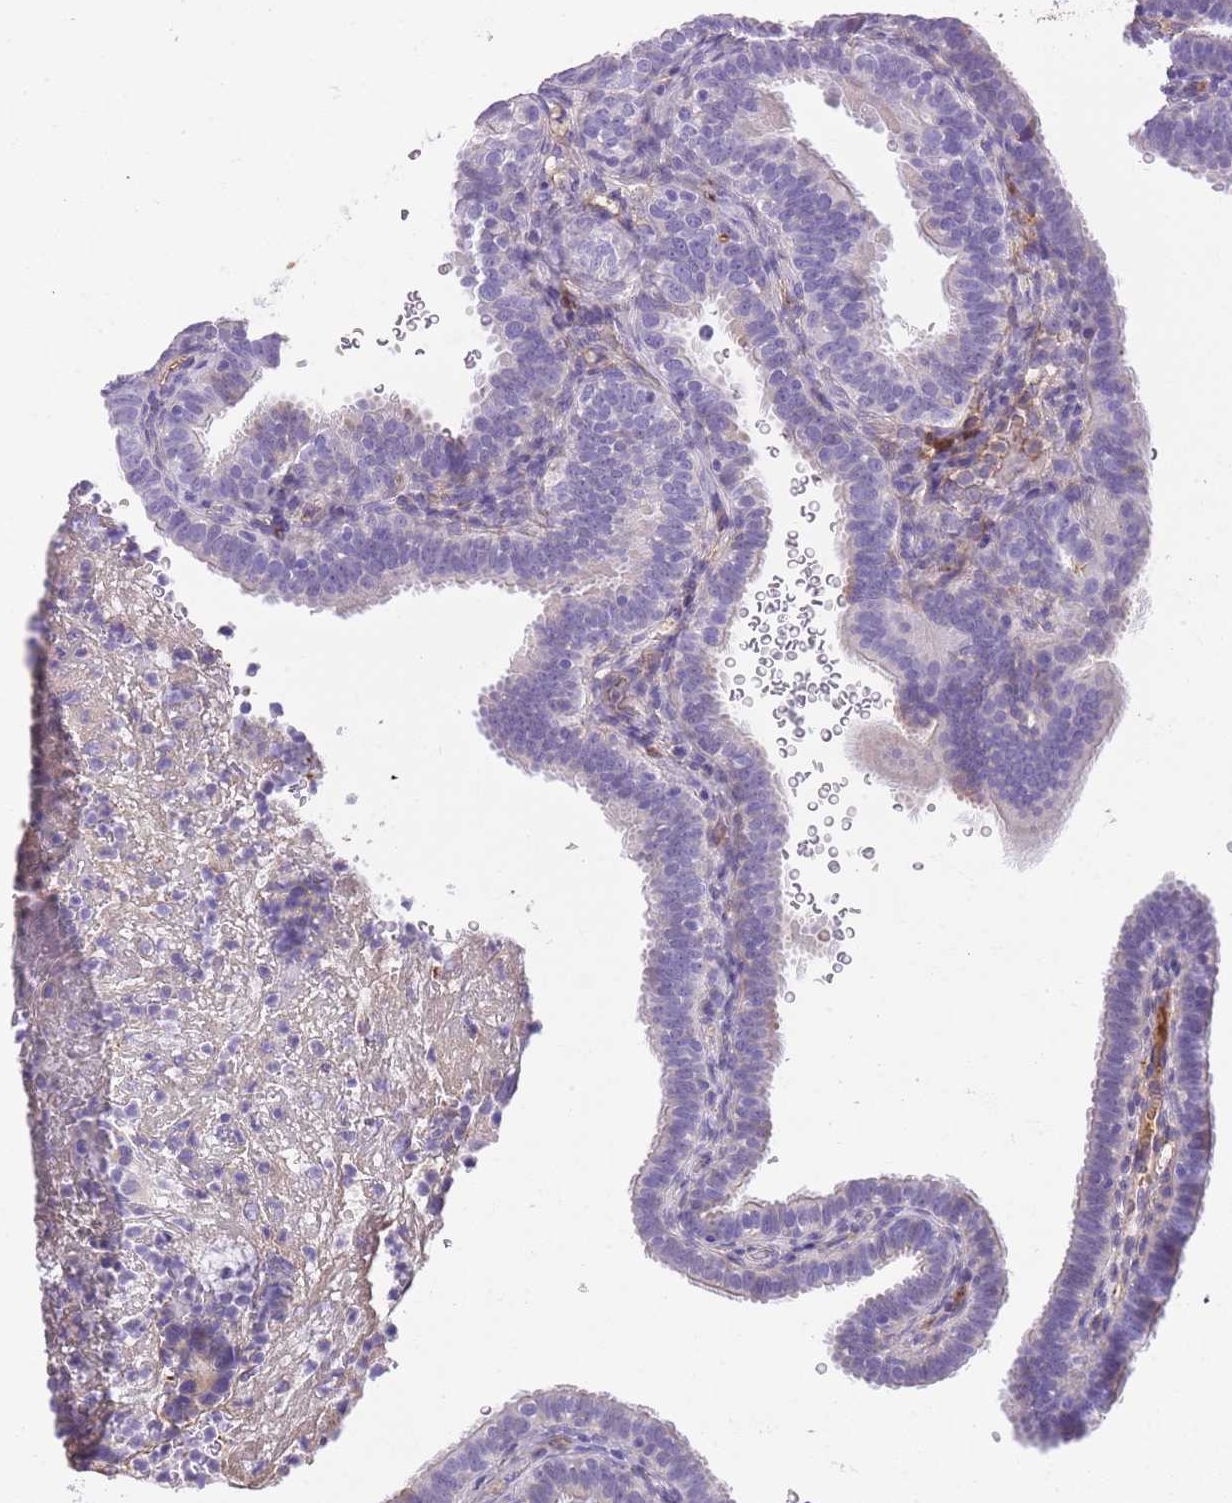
{"staining": {"intensity": "negative", "quantity": "none", "location": "none"}, "tissue": "fallopian tube", "cell_type": "Glandular cells", "image_type": "normal", "snomed": [{"axis": "morphology", "description": "Normal tissue, NOS"}, {"axis": "topography", "description": "Fallopian tube"}], "caption": "Immunohistochemical staining of unremarkable human fallopian tube displays no significant positivity in glandular cells. (DAB (3,3'-diaminobenzidine) immunohistochemistry (IHC) visualized using brightfield microscopy, high magnification).", "gene": "GNAT1", "patient": {"sex": "female", "age": 41}}